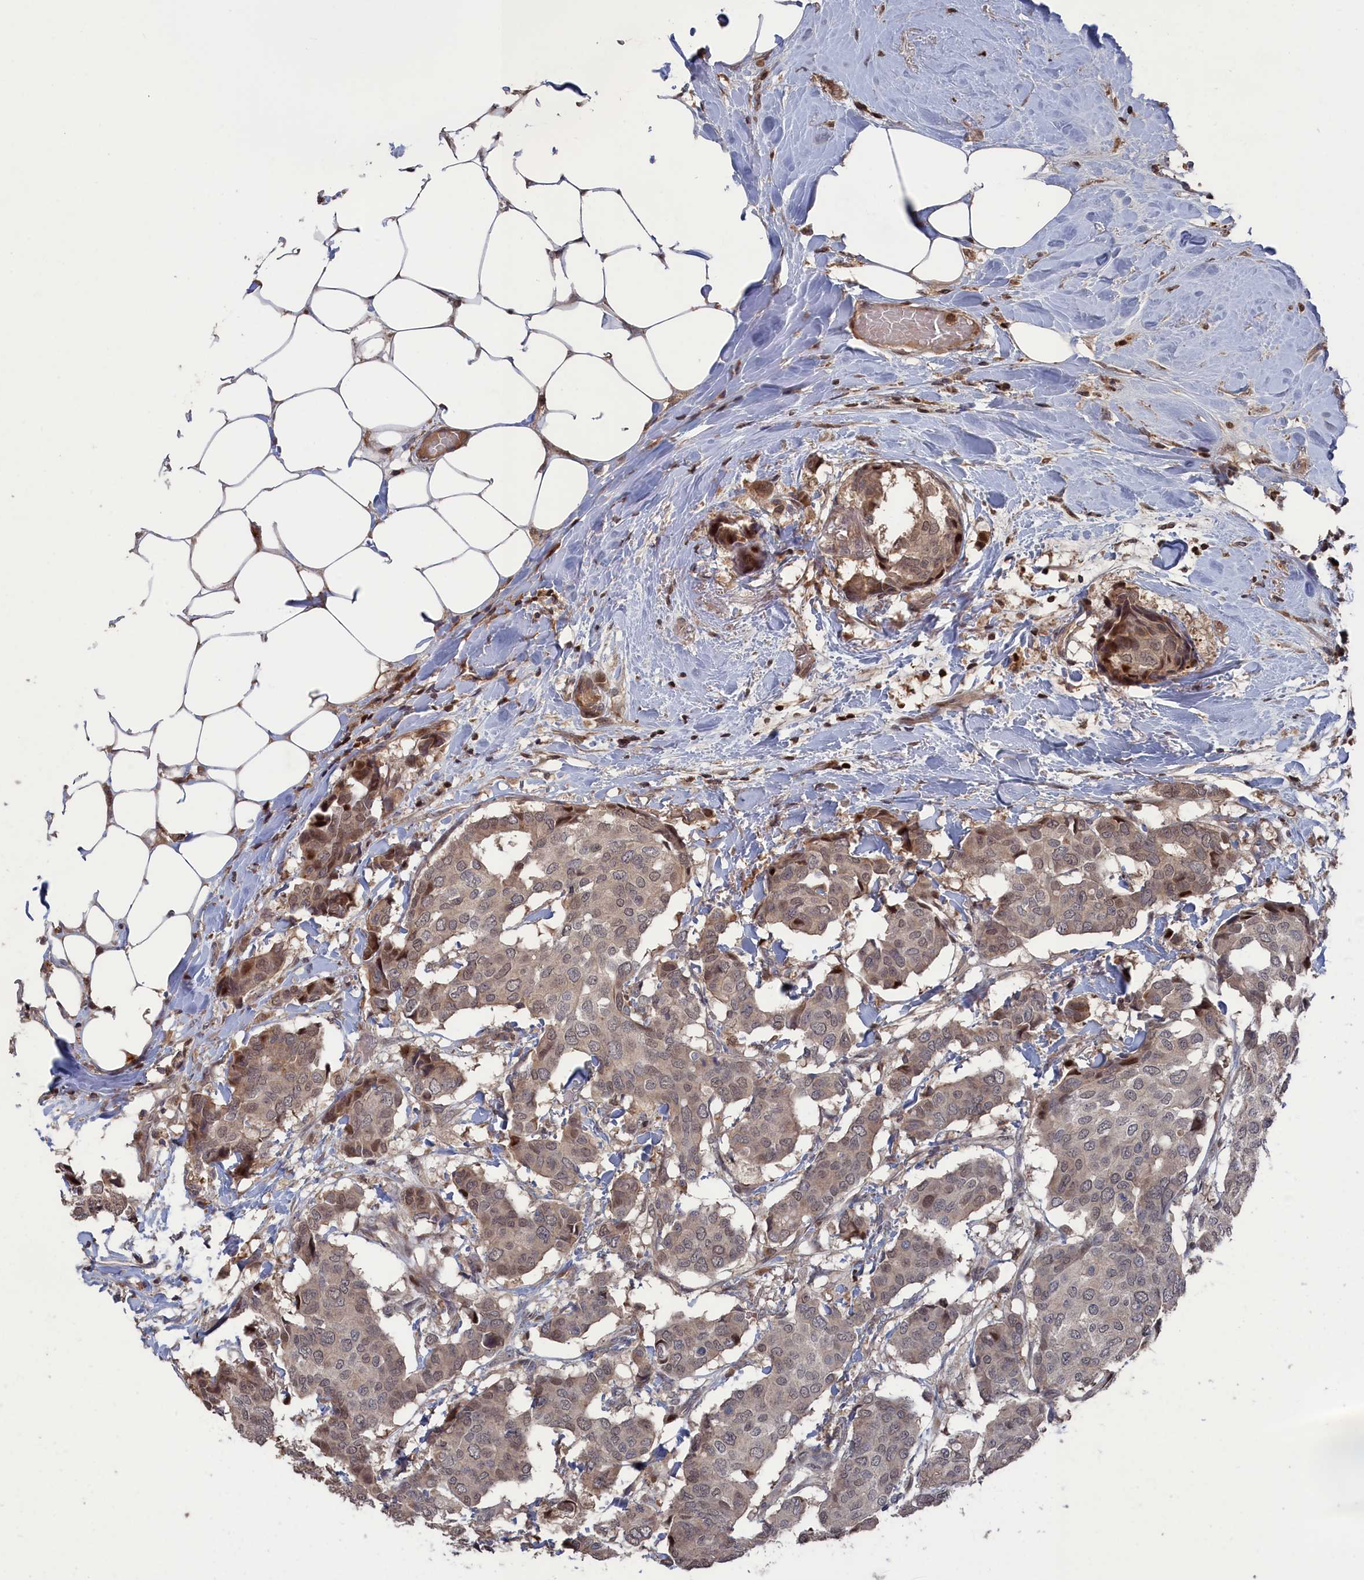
{"staining": {"intensity": "moderate", "quantity": "25%-75%", "location": "cytoplasmic/membranous,nuclear"}, "tissue": "breast cancer", "cell_type": "Tumor cells", "image_type": "cancer", "snomed": [{"axis": "morphology", "description": "Duct carcinoma"}, {"axis": "topography", "description": "Breast"}], "caption": "Breast intraductal carcinoma tissue demonstrates moderate cytoplasmic/membranous and nuclear expression in approximately 25%-75% of tumor cells, visualized by immunohistochemistry.", "gene": "PLA2G15", "patient": {"sex": "female", "age": 75}}